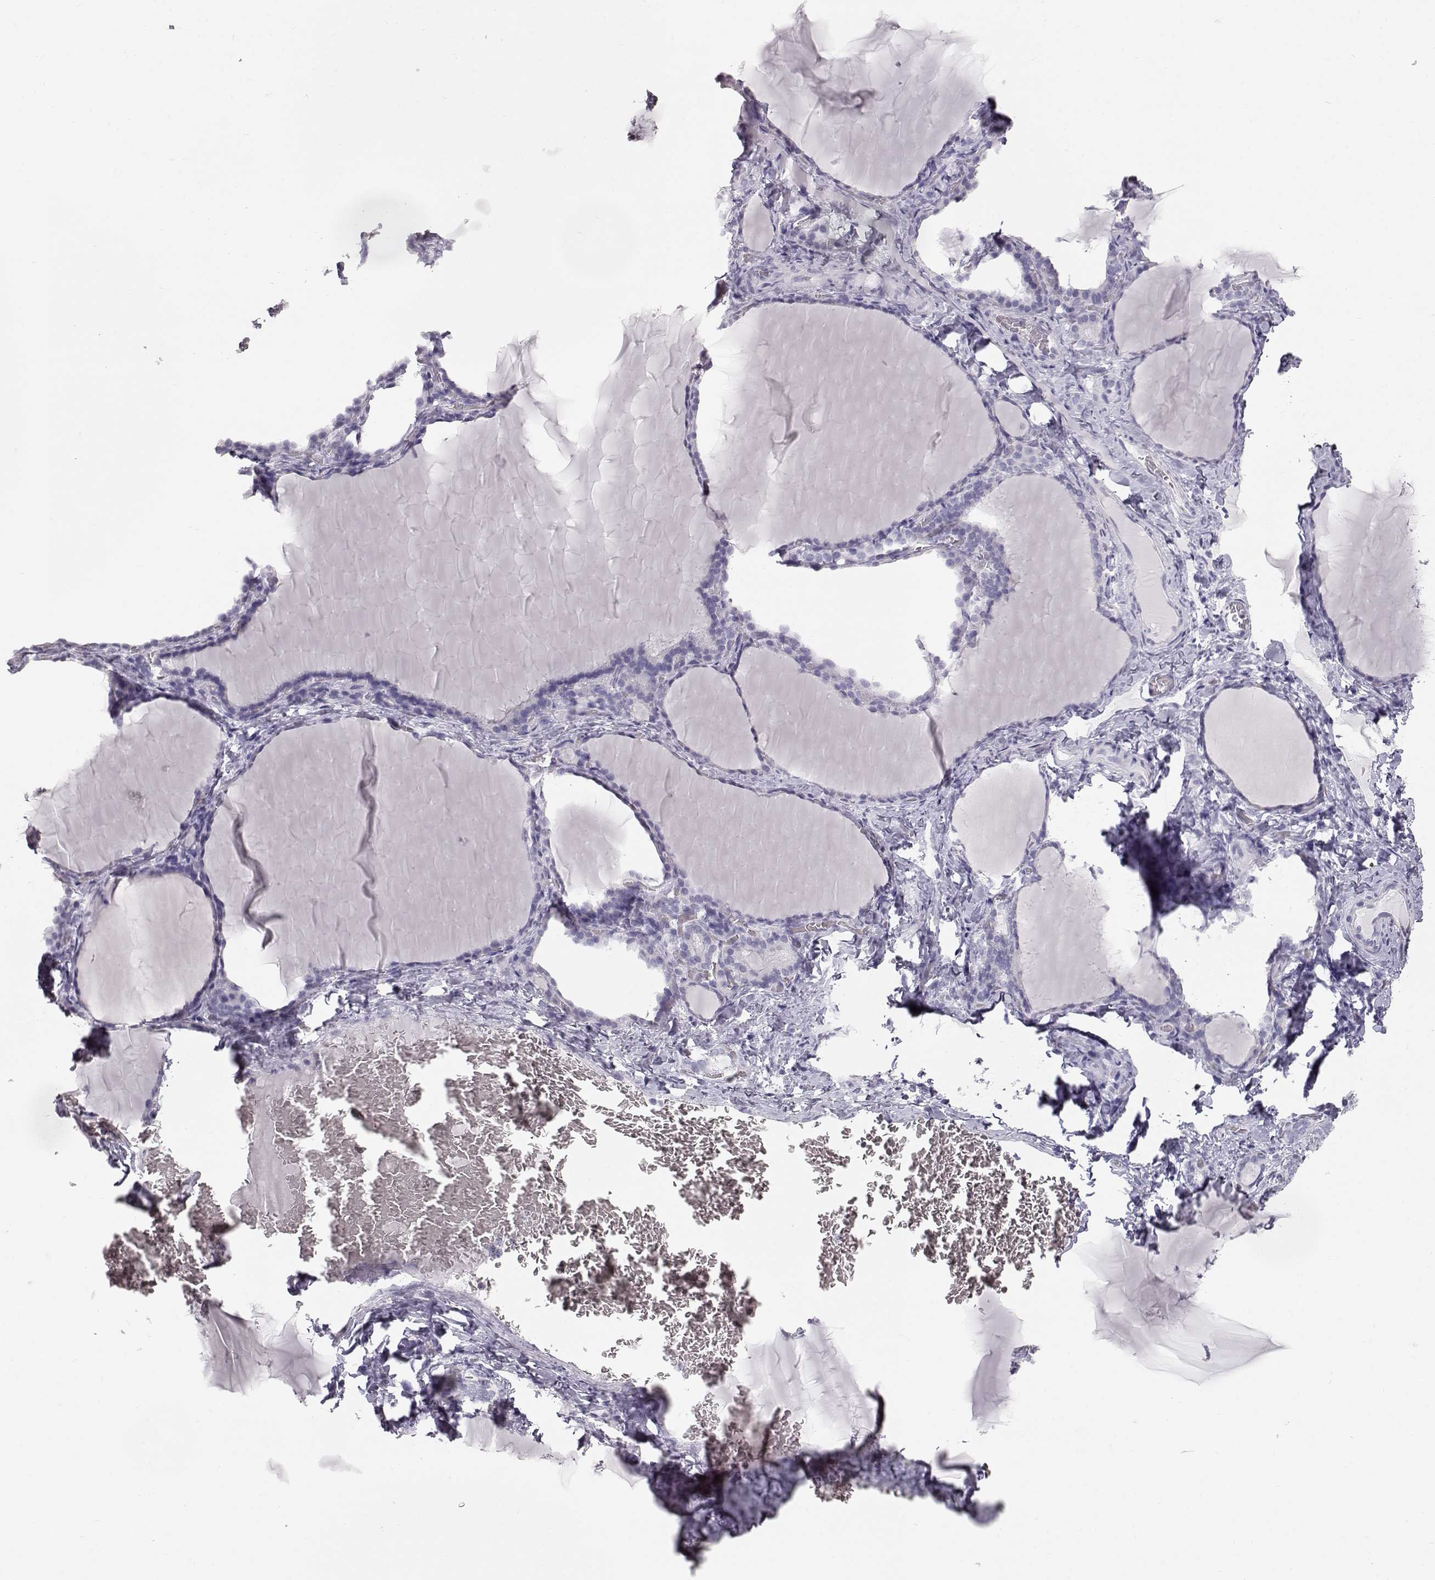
{"staining": {"intensity": "negative", "quantity": "none", "location": "none"}, "tissue": "thyroid gland", "cell_type": "Glandular cells", "image_type": "normal", "snomed": [{"axis": "morphology", "description": "Normal tissue, NOS"}, {"axis": "morphology", "description": "Hyperplasia, NOS"}, {"axis": "topography", "description": "Thyroid gland"}], "caption": "Immunohistochemistry photomicrograph of normal human thyroid gland stained for a protein (brown), which displays no expression in glandular cells.", "gene": "KRT31", "patient": {"sex": "female", "age": 27}}